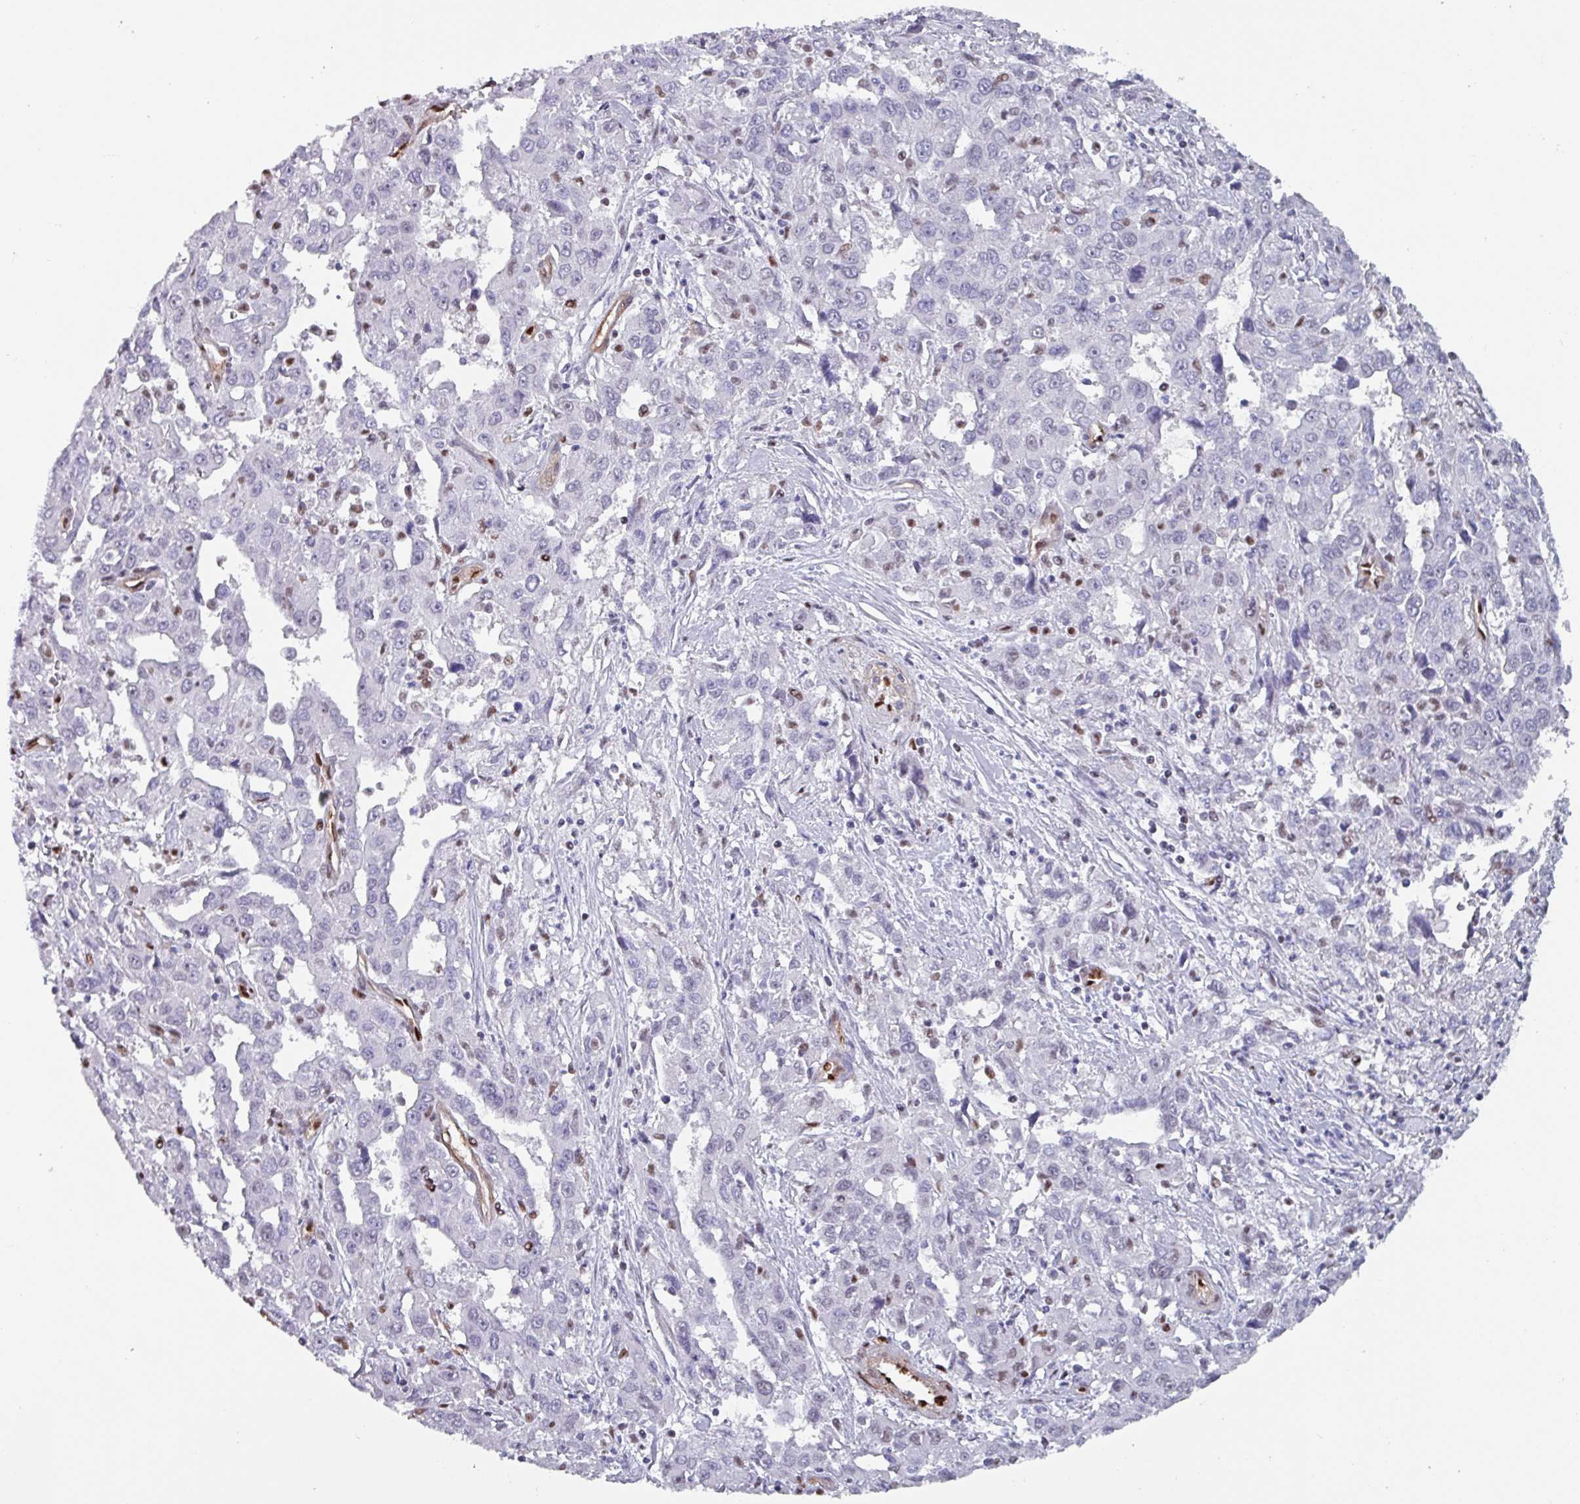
{"staining": {"intensity": "negative", "quantity": "none", "location": "none"}, "tissue": "liver cancer", "cell_type": "Tumor cells", "image_type": "cancer", "snomed": [{"axis": "morphology", "description": "Carcinoma, Hepatocellular, NOS"}, {"axis": "topography", "description": "Liver"}], "caption": "Tumor cells show no significant positivity in liver cancer.", "gene": "ZNF816-ZNF321P", "patient": {"sex": "male", "age": 63}}